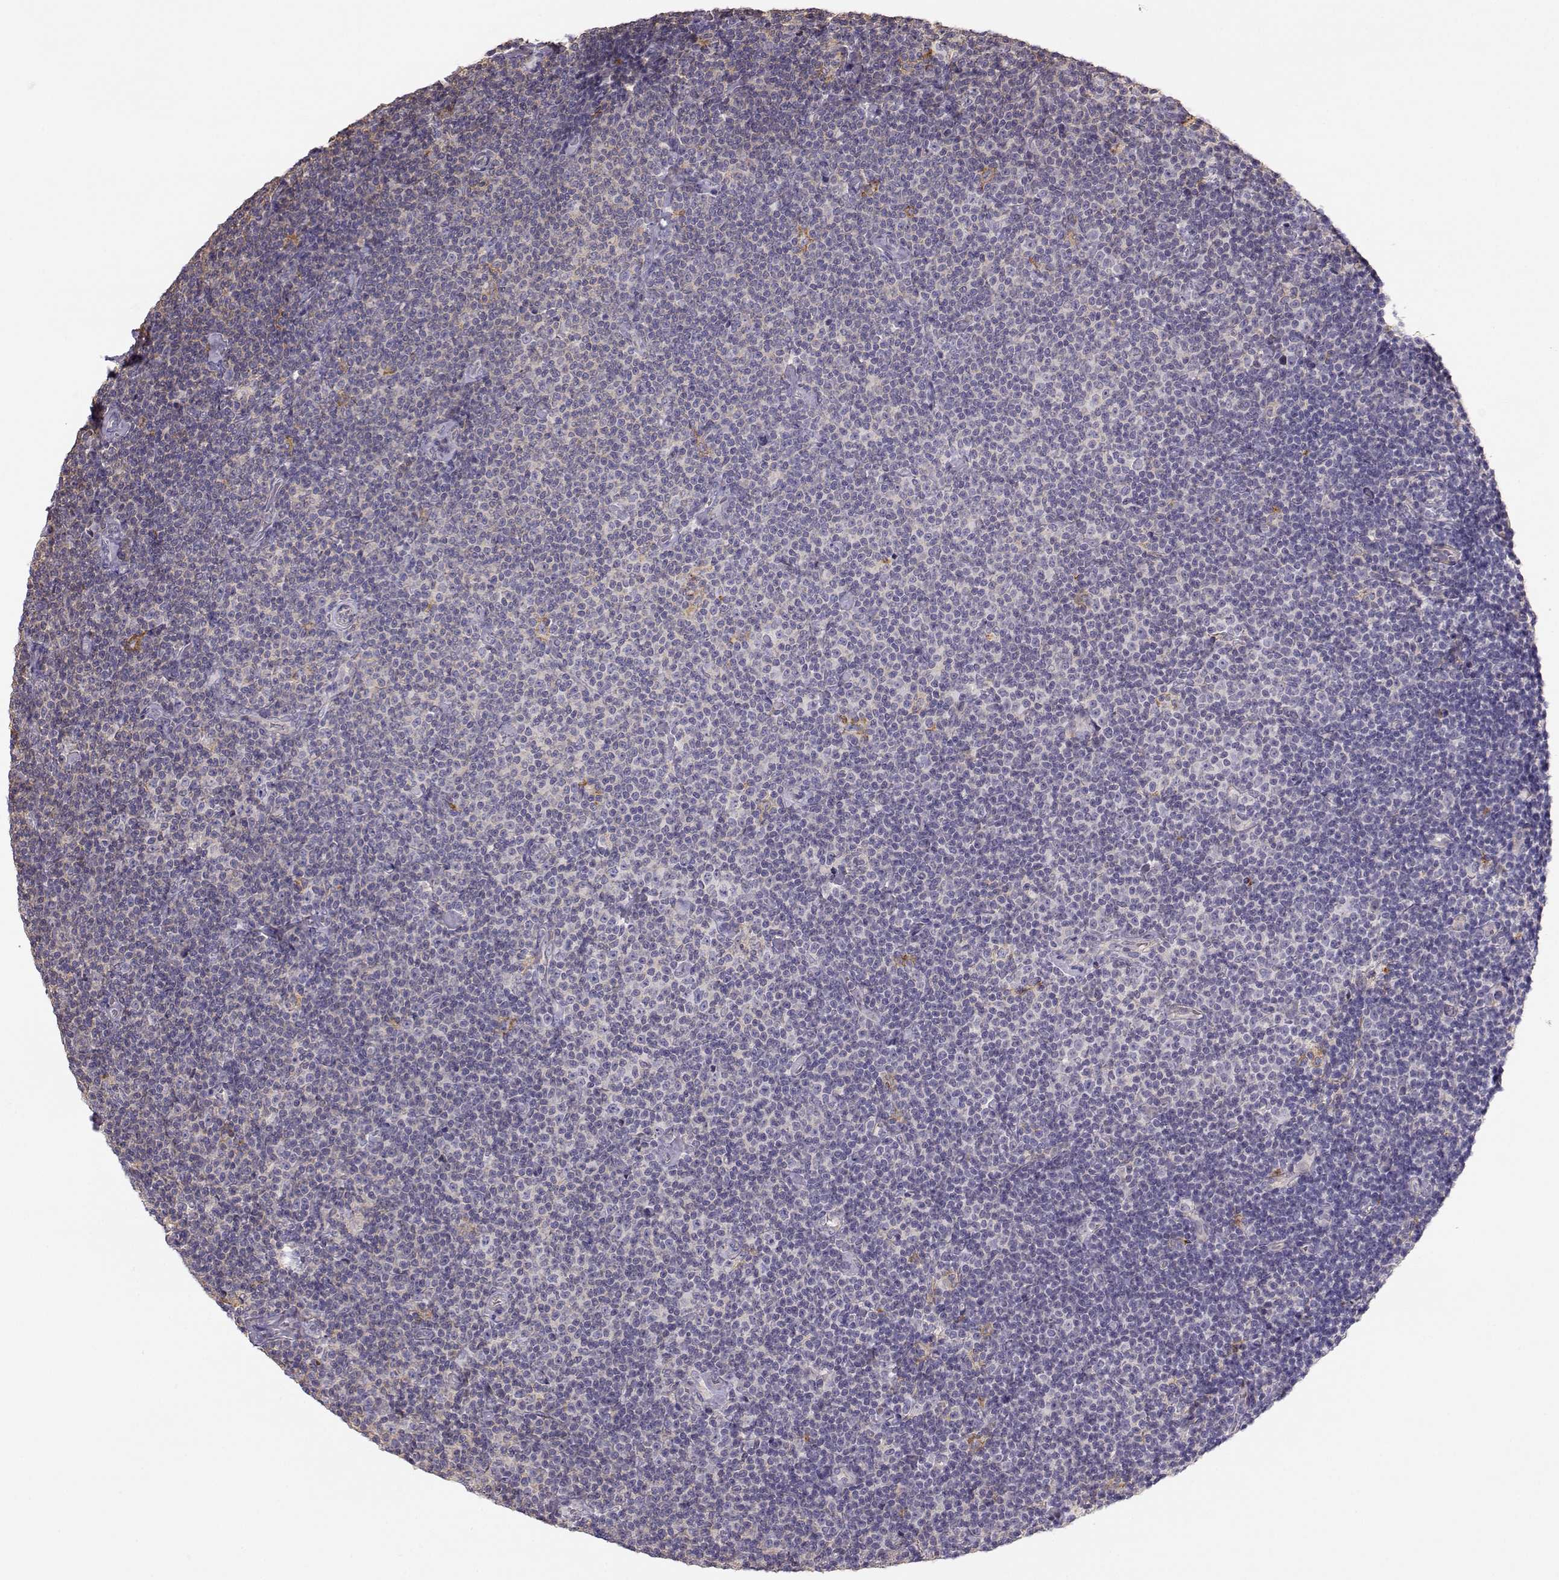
{"staining": {"intensity": "negative", "quantity": "none", "location": "none"}, "tissue": "lymphoma", "cell_type": "Tumor cells", "image_type": "cancer", "snomed": [{"axis": "morphology", "description": "Malignant lymphoma, non-Hodgkin's type, Low grade"}, {"axis": "topography", "description": "Lymph node"}], "caption": "Immunohistochemistry (IHC) of malignant lymphoma, non-Hodgkin's type (low-grade) demonstrates no positivity in tumor cells.", "gene": "DAPL1", "patient": {"sex": "male", "age": 81}}